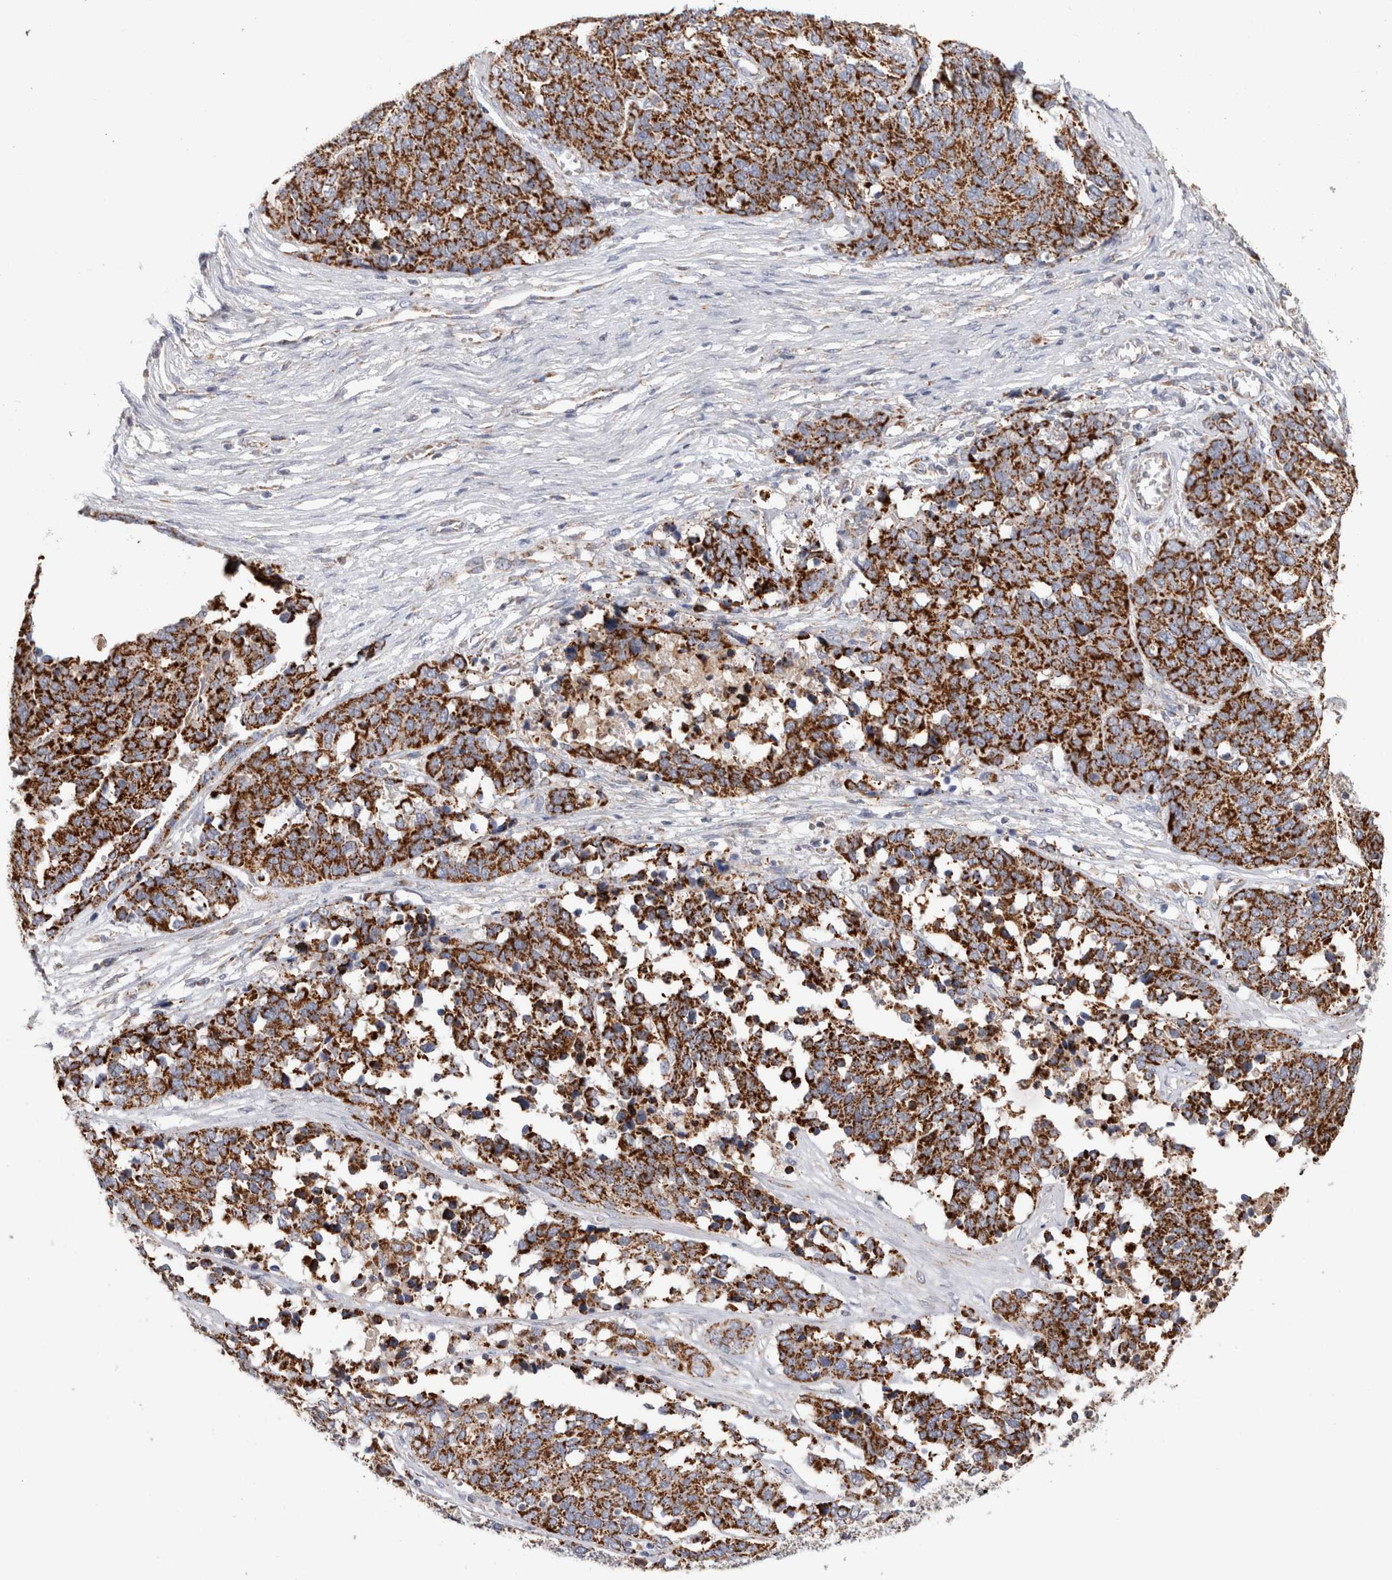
{"staining": {"intensity": "strong", "quantity": ">75%", "location": "cytoplasmic/membranous"}, "tissue": "ovarian cancer", "cell_type": "Tumor cells", "image_type": "cancer", "snomed": [{"axis": "morphology", "description": "Cystadenocarcinoma, serous, NOS"}, {"axis": "topography", "description": "Ovary"}], "caption": "Serous cystadenocarcinoma (ovarian) stained with IHC displays strong cytoplasmic/membranous staining in about >75% of tumor cells.", "gene": "IARS2", "patient": {"sex": "female", "age": 44}}